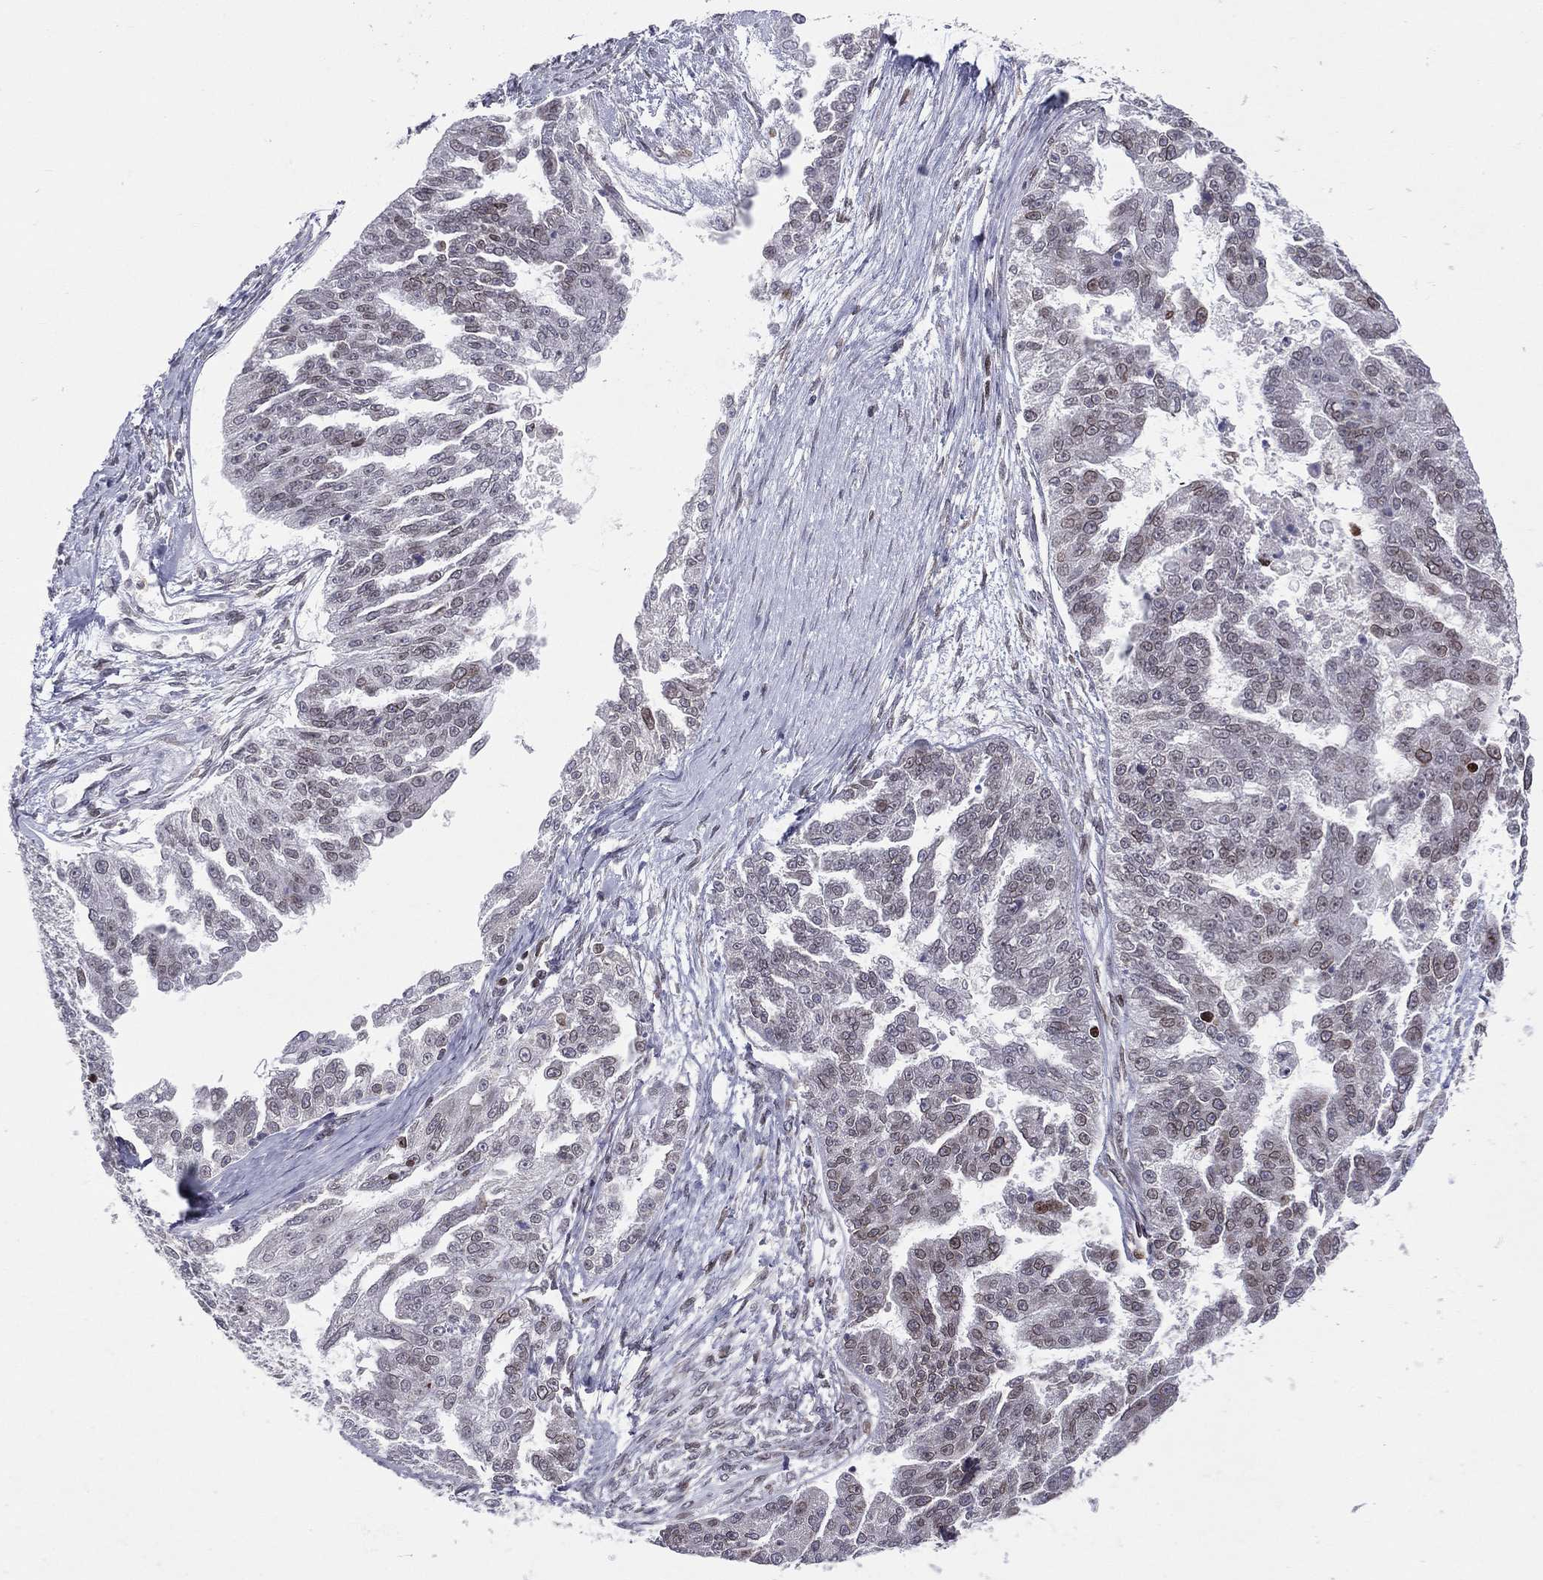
{"staining": {"intensity": "weak", "quantity": "25%-75%", "location": "nuclear"}, "tissue": "ovarian cancer", "cell_type": "Tumor cells", "image_type": "cancer", "snomed": [{"axis": "morphology", "description": "Cystadenocarcinoma, serous, NOS"}, {"axis": "topography", "description": "Ovary"}], "caption": "Protein staining of ovarian serous cystadenocarcinoma tissue exhibits weak nuclear expression in about 25%-75% of tumor cells. (brown staining indicates protein expression, while blue staining denotes nuclei).", "gene": "DBF4B", "patient": {"sex": "female", "age": 58}}